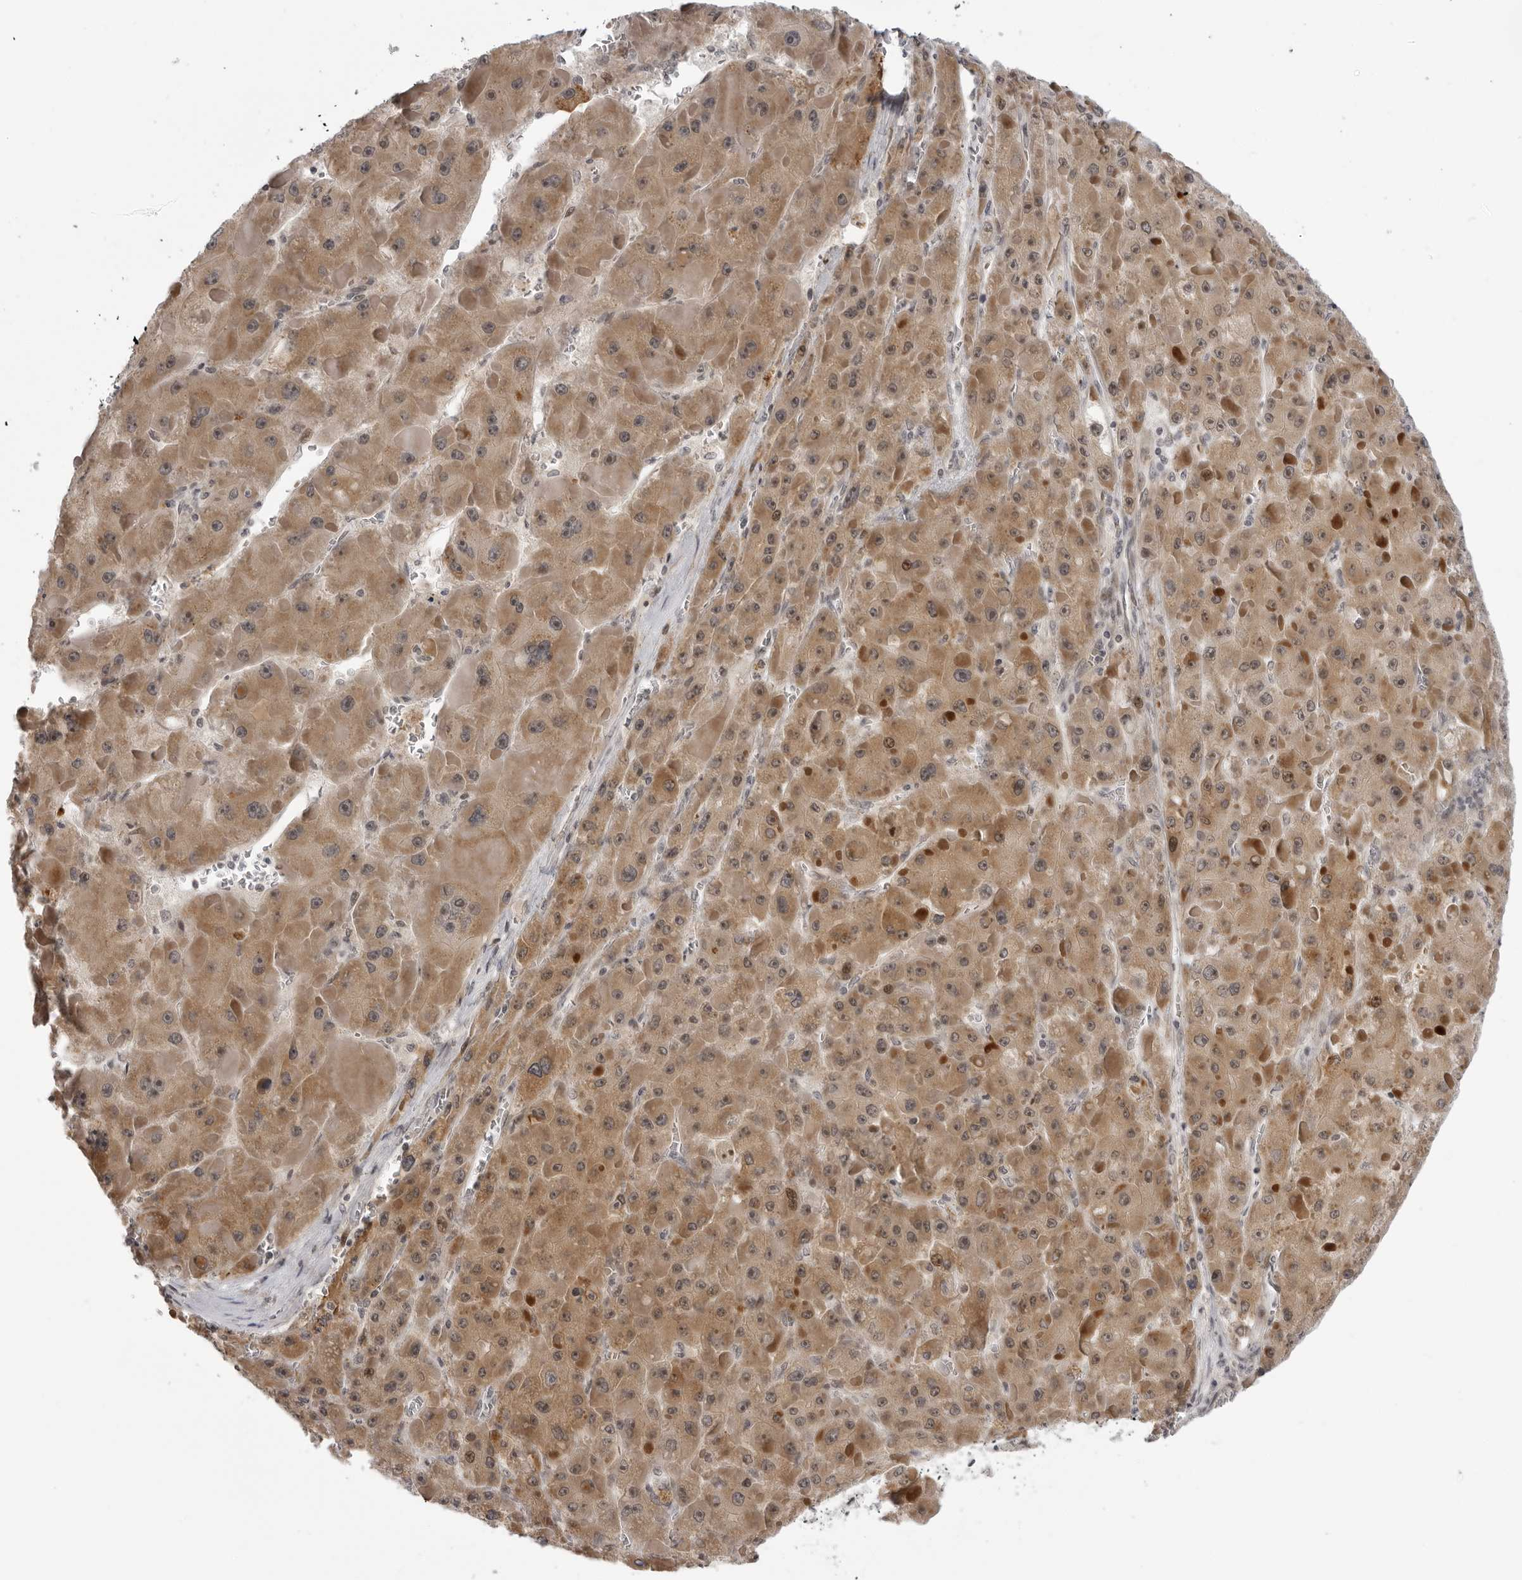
{"staining": {"intensity": "moderate", "quantity": ">75%", "location": "cytoplasmic/membranous,nuclear"}, "tissue": "liver cancer", "cell_type": "Tumor cells", "image_type": "cancer", "snomed": [{"axis": "morphology", "description": "Carcinoma, Hepatocellular, NOS"}, {"axis": "topography", "description": "Liver"}], "caption": "Immunohistochemistry (DAB (3,3'-diaminobenzidine)) staining of human liver hepatocellular carcinoma shows moderate cytoplasmic/membranous and nuclear protein positivity in approximately >75% of tumor cells. Immunohistochemistry stains the protein in brown and the nuclei are stained blue.", "gene": "ALPK2", "patient": {"sex": "female", "age": 73}}